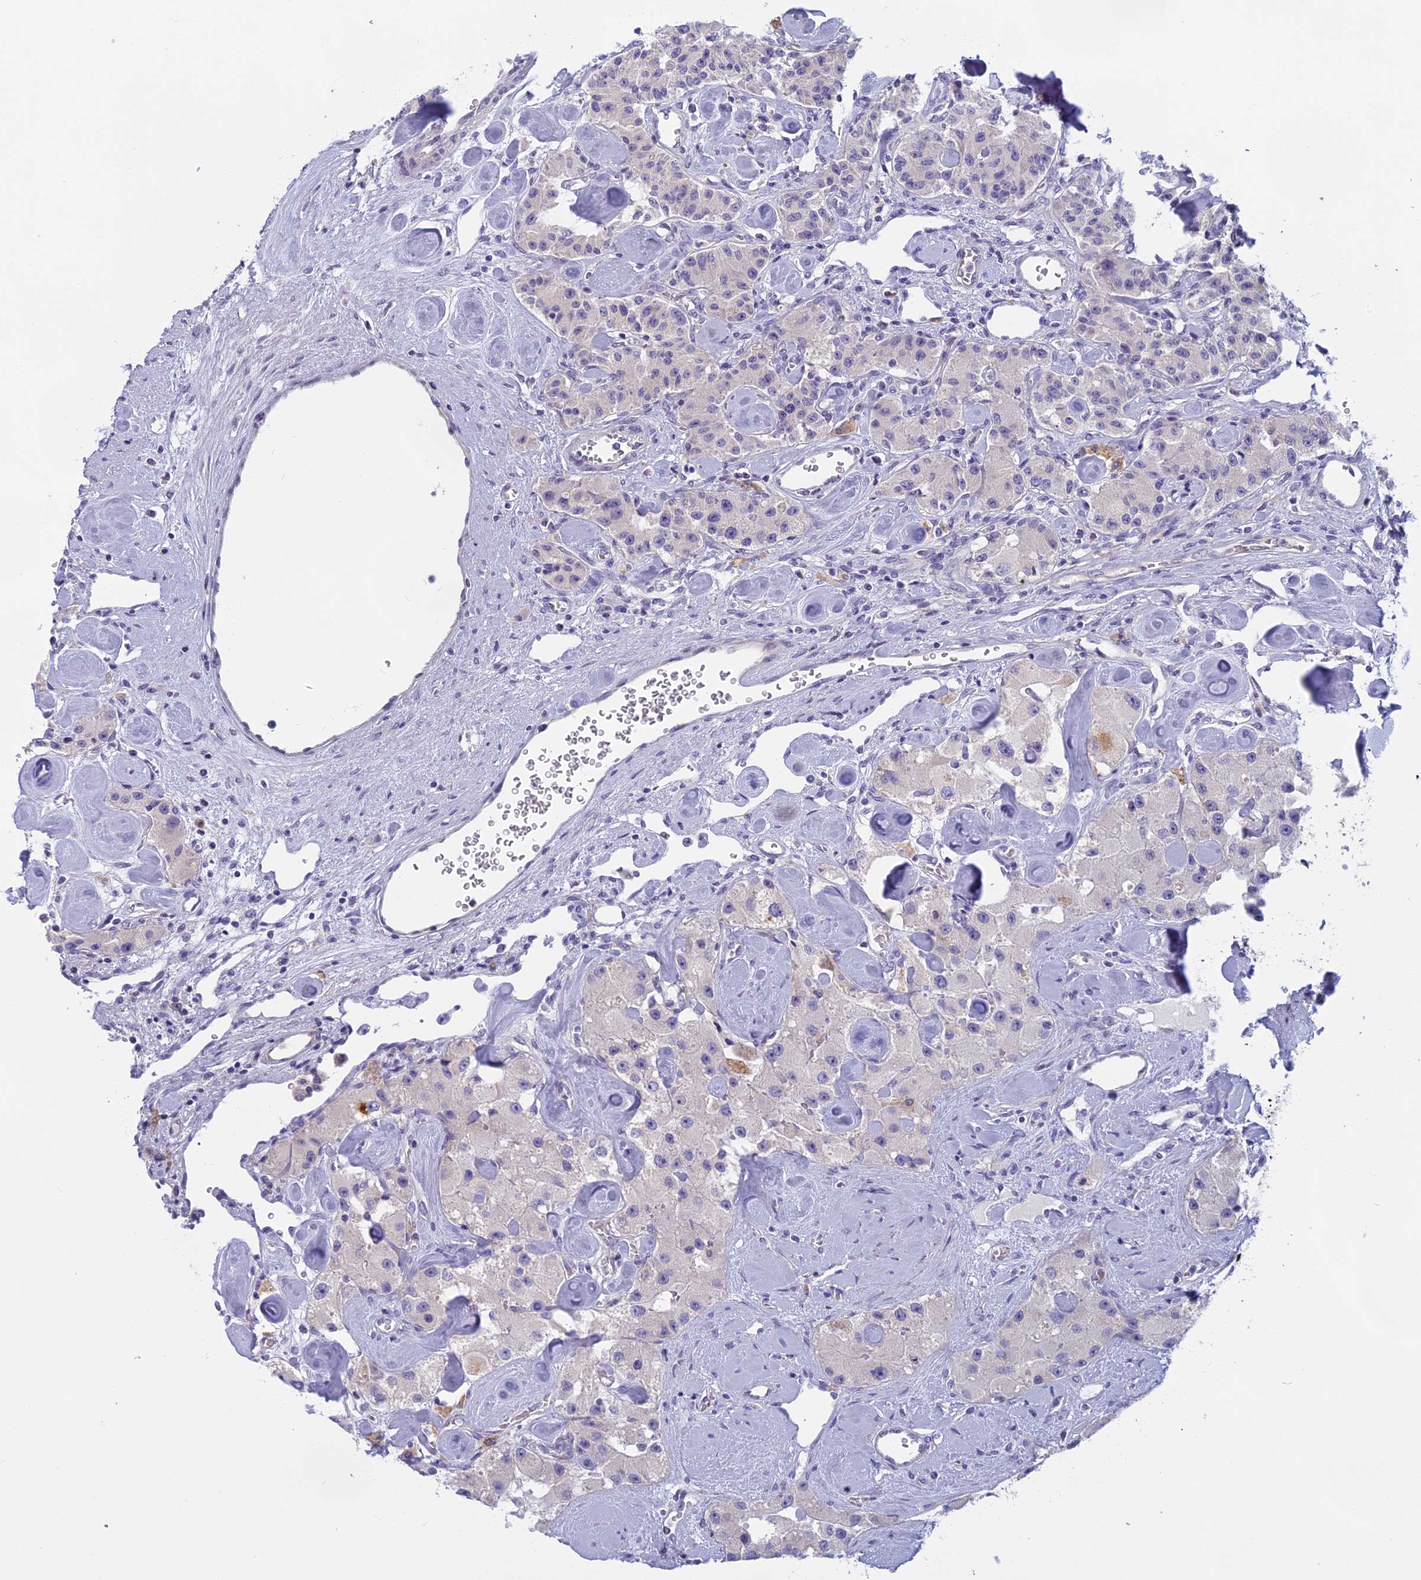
{"staining": {"intensity": "negative", "quantity": "none", "location": "none"}, "tissue": "carcinoid", "cell_type": "Tumor cells", "image_type": "cancer", "snomed": [{"axis": "morphology", "description": "Carcinoid, malignant, NOS"}, {"axis": "topography", "description": "Pancreas"}], "caption": "Tumor cells show no significant protein expression in carcinoid.", "gene": "SEMA7A", "patient": {"sex": "male", "age": 41}}